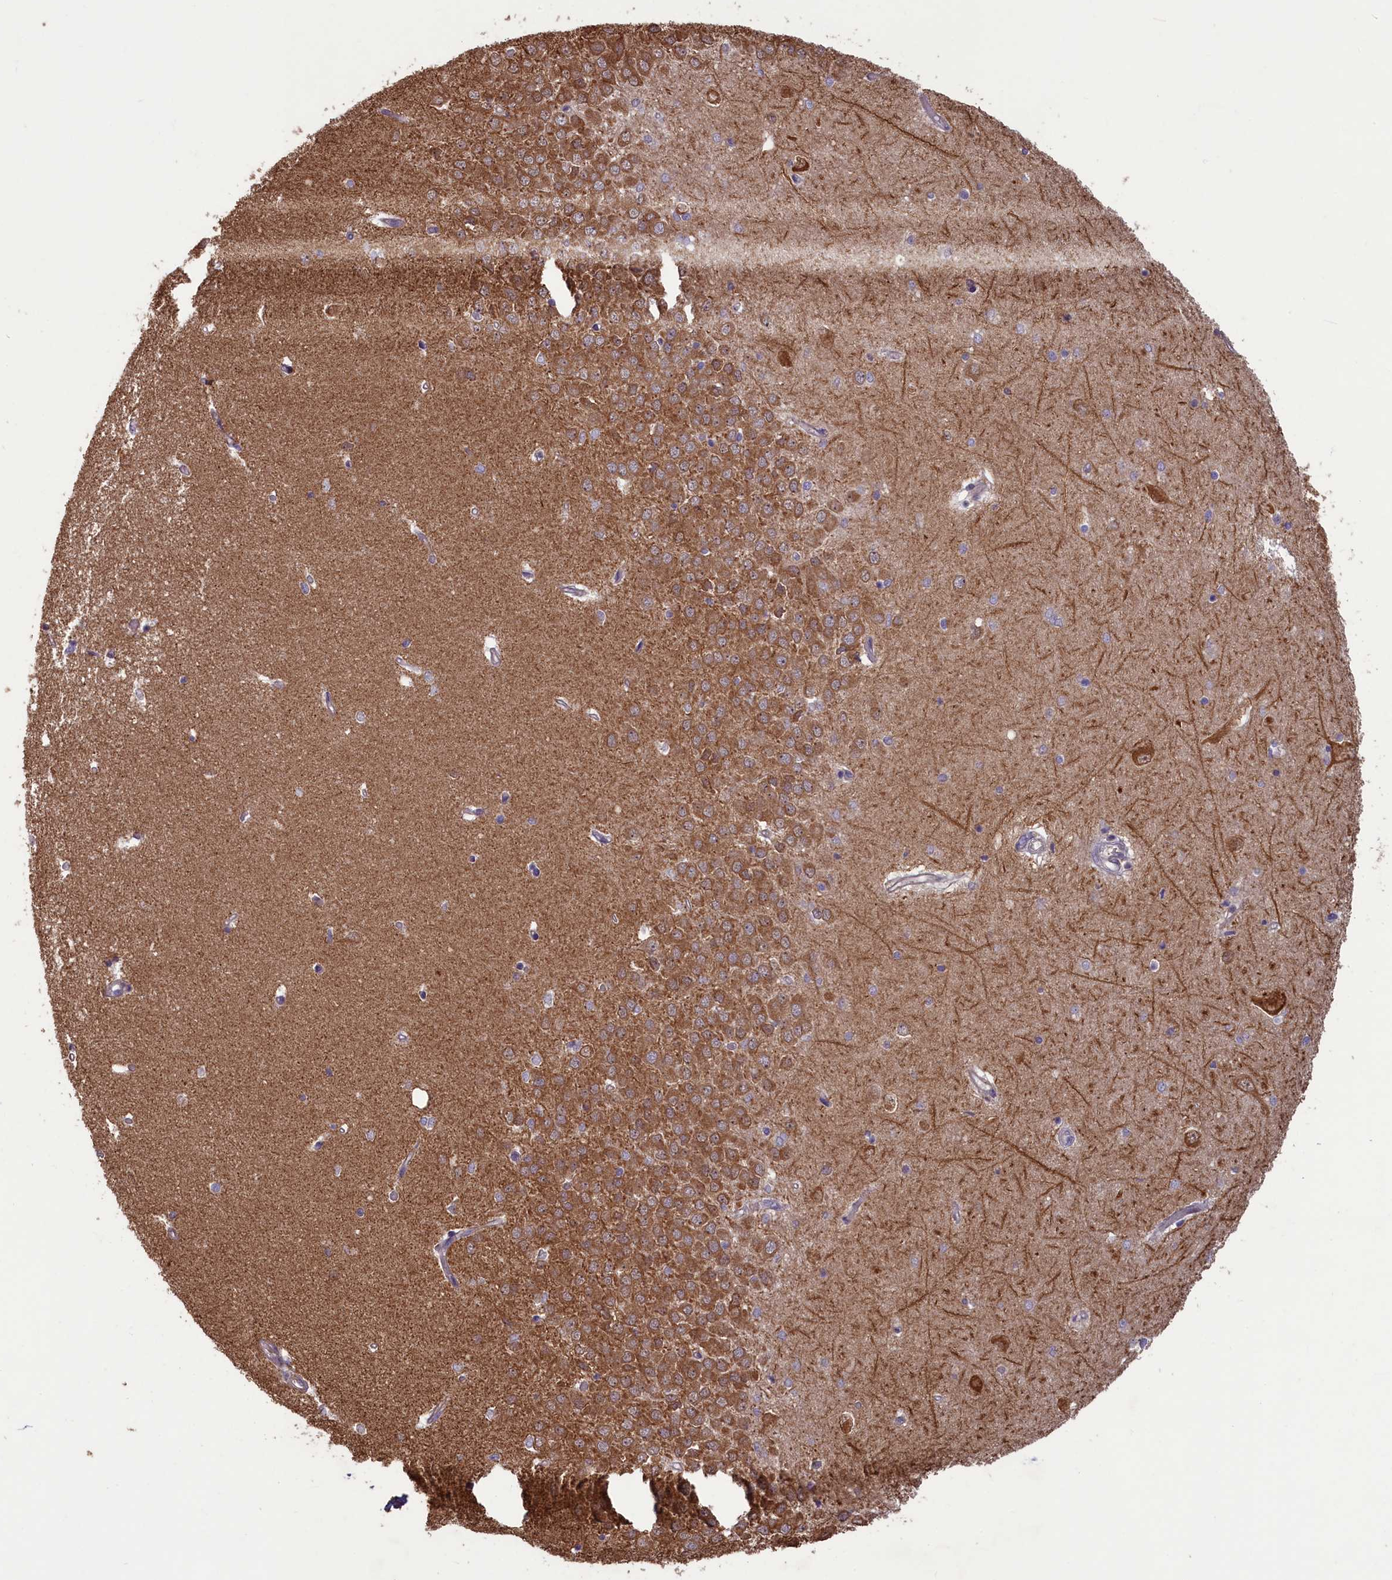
{"staining": {"intensity": "weak", "quantity": "<25%", "location": "nuclear"}, "tissue": "hippocampus", "cell_type": "Glial cells", "image_type": "normal", "snomed": [{"axis": "morphology", "description": "Normal tissue, NOS"}, {"axis": "topography", "description": "Hippocampus"}], "caption": "Immunohistochemistry (IHC) photomicrograph of normal human hippocampus stained for a protein (brown), which exhibits no staining in glial cells. The staining is performed using DAB brown chromogen with nuclei counter-stained in using hematoxylin.", "gene": "CIAO2B", "patient": {"sex": "male", "age": 45}}